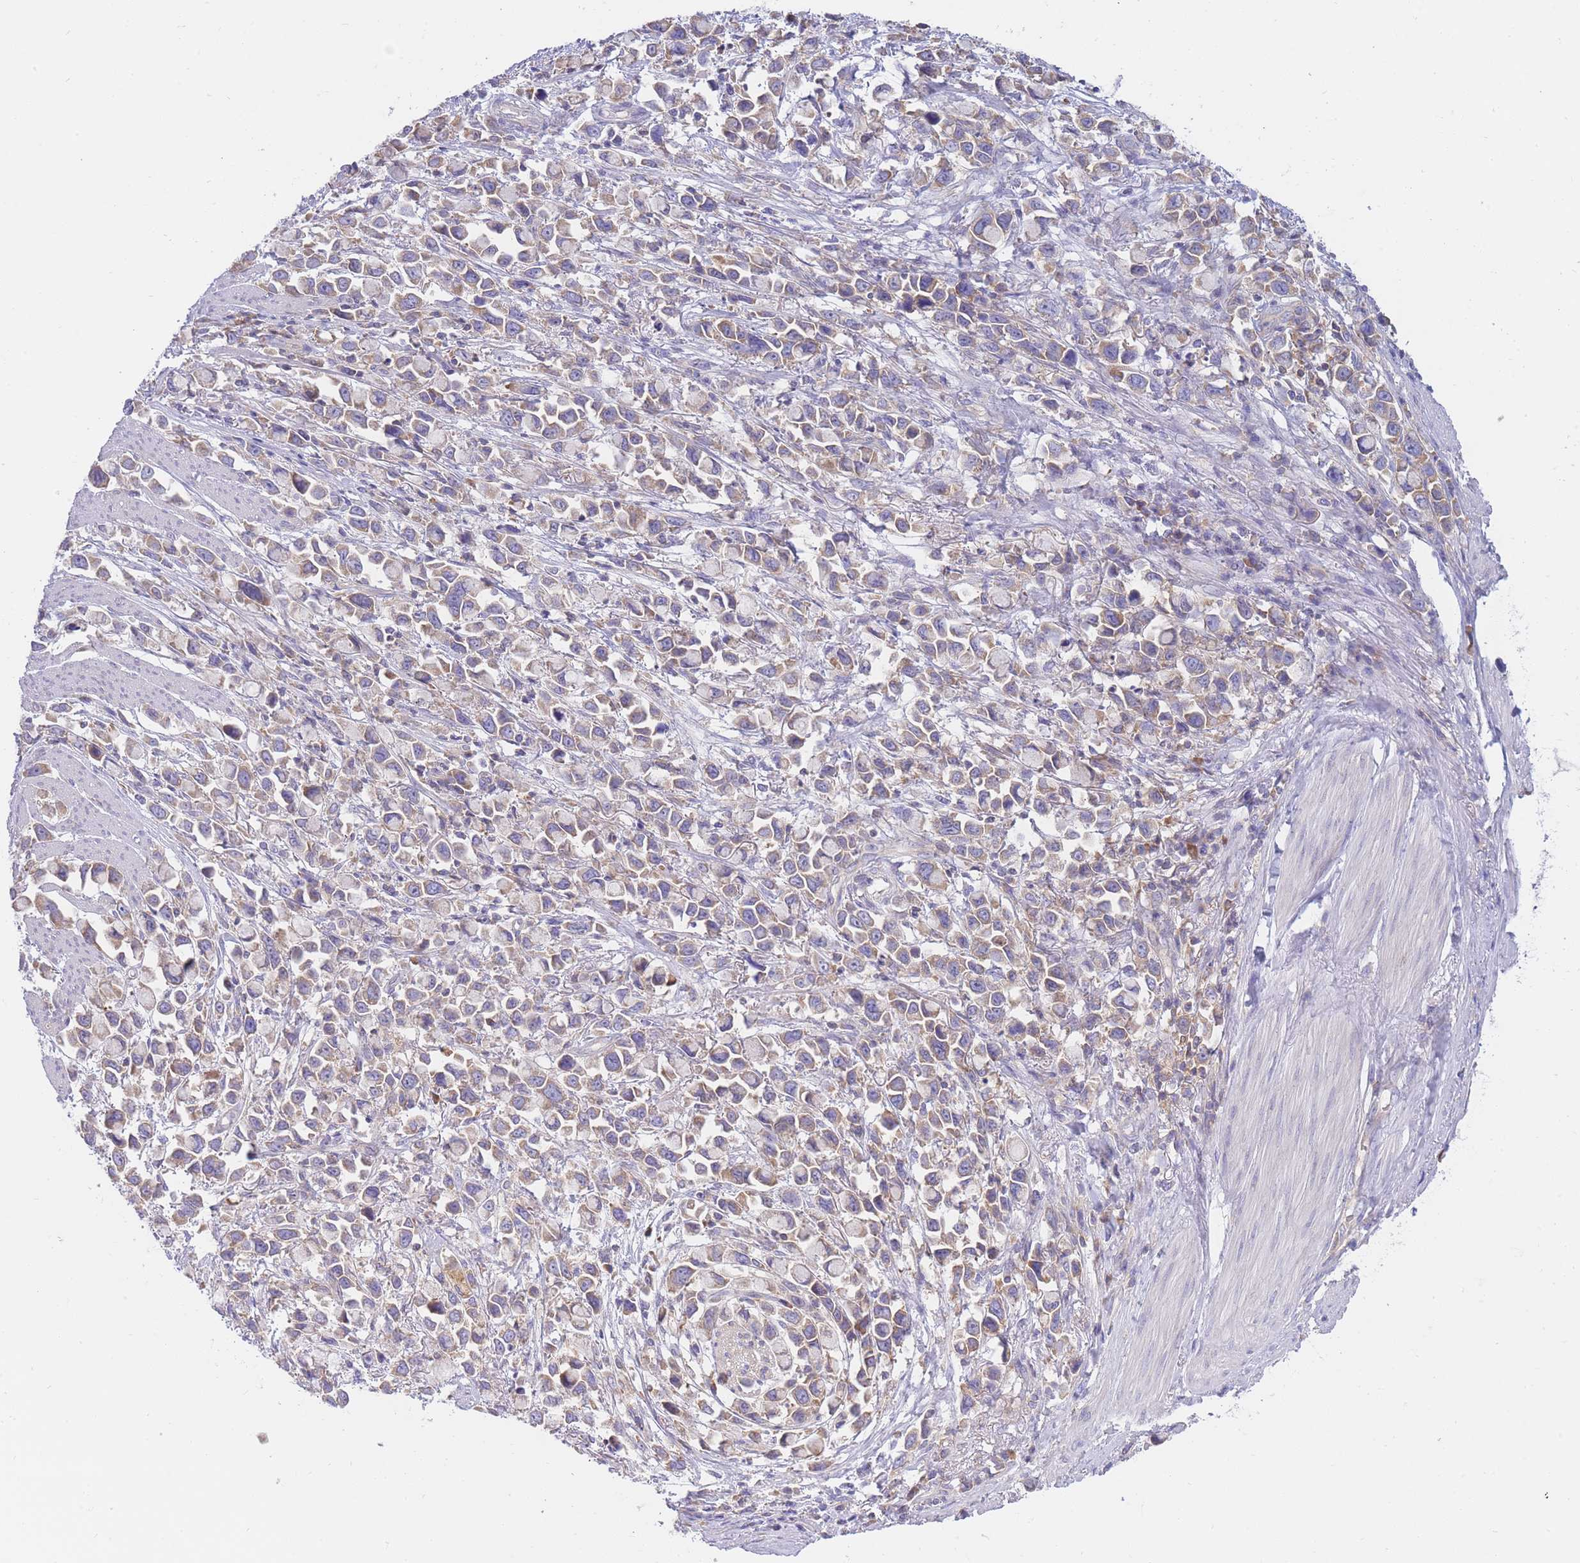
{"staining": {"intensity": "weak", "quantity": "<25%", "location": "cytoplasmic/membranous"}, "tissue": "stomach cancer", "cell_type": "Tumor cells", "image_type": "cancer", "snomed": [{"axis": "morphology", "description": "Adenocarcinoma, NOS"}, {"axis": "topography", "description": "Stomach"}], "caption": "This is a photomicrograph of IHC staining of stomach cancer (adenocarcinoma), which shows no expression in tumor cells.", "gene": "SH2B2", "patient": {"sex": "female", "age": 81}}